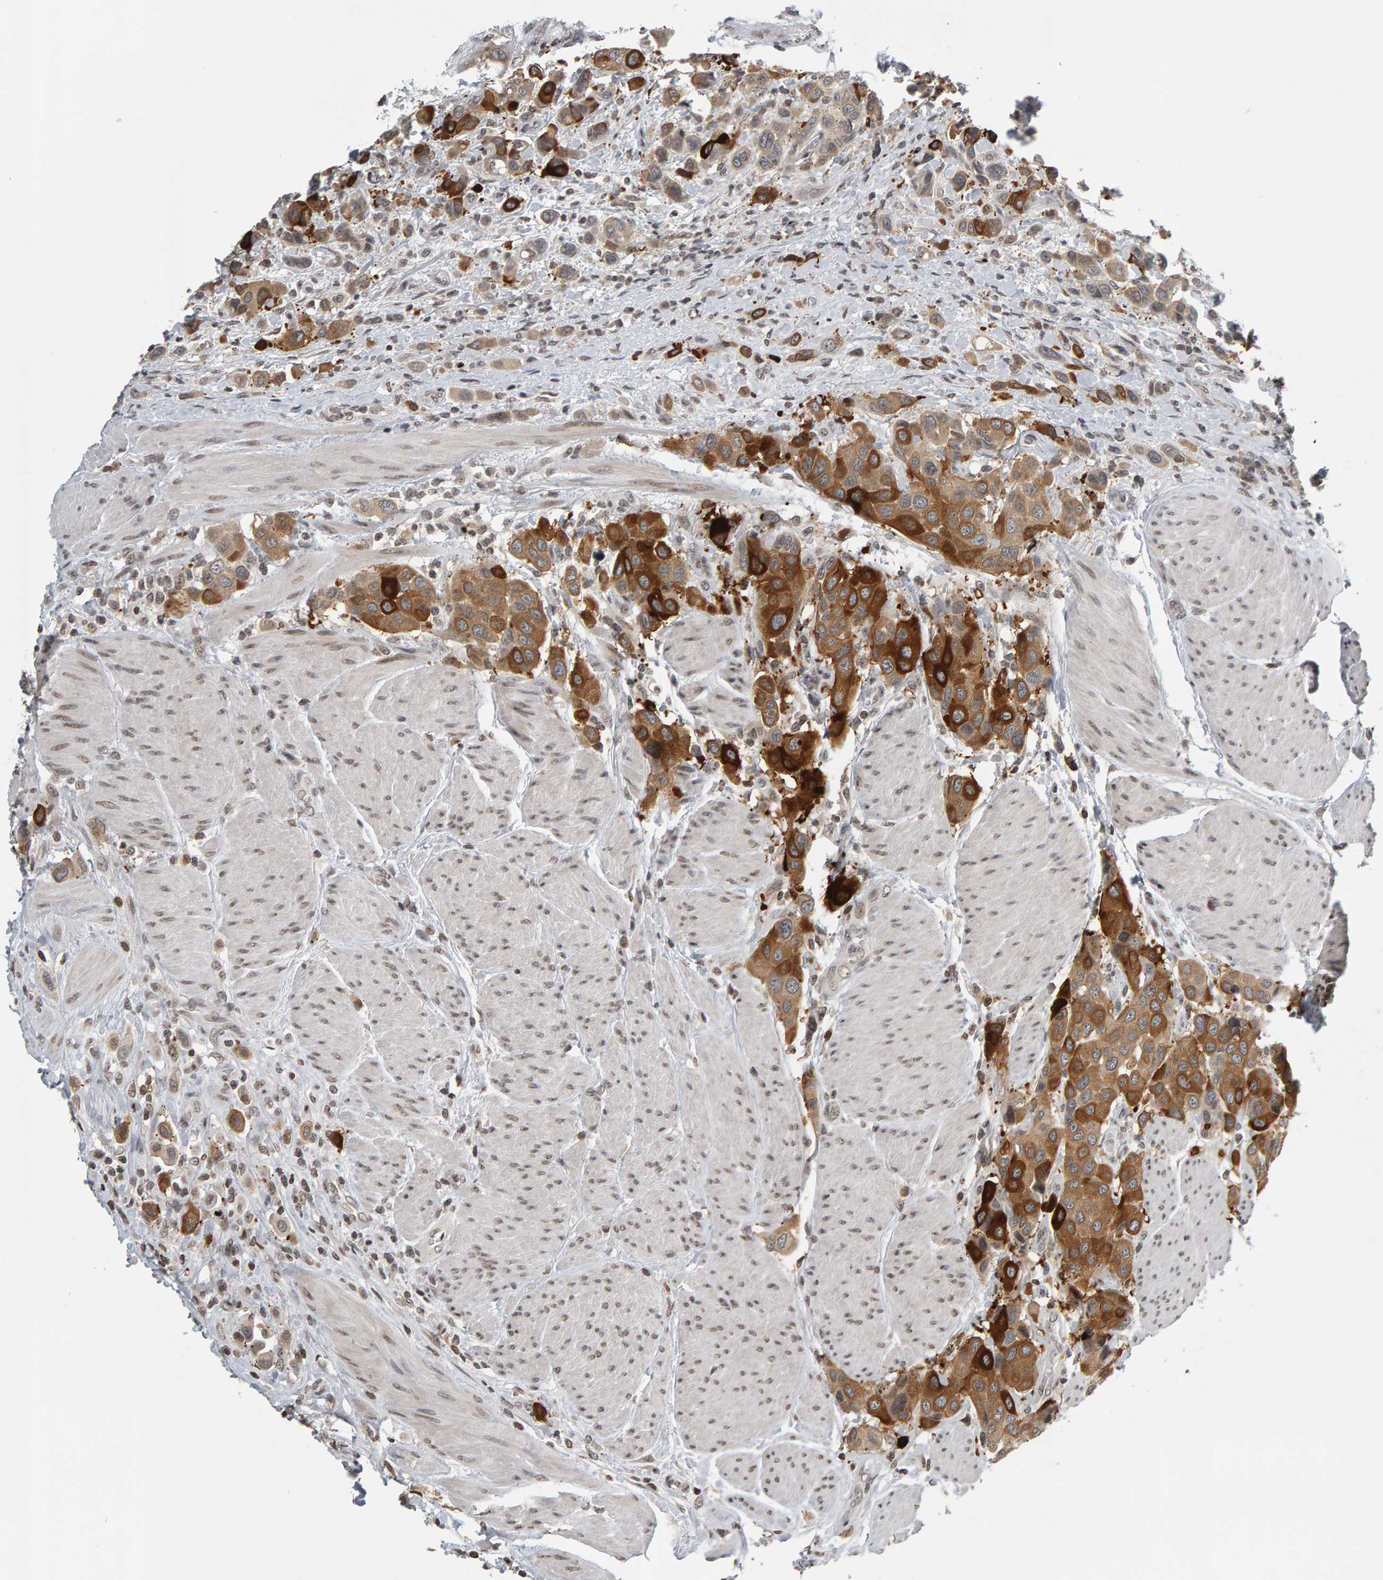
{"staining": {"intensity": "strong", "quantity": ">75%", "location": "cytoplasmic/membranous"}, "tissue": "urothelial cancer", "cell_type": "Tumor cells", "image_type": "cancer", "snomed": [{"axis": "morphology", "description": "Urothelial carcinoma, High grade"}, {"axis": "topography", "description": "Urinary bladder"}], "caption": "An immunohistochemistry (IHC) micrograph of neoplastic tissue is shown. Protein staining in brown shows strong cytoplasmic/membranous positivity in high-grade urothelial carcinoma within tumor cells.", "gene": "TRAM1", "patient": {"sex": "male", "age": 50}}